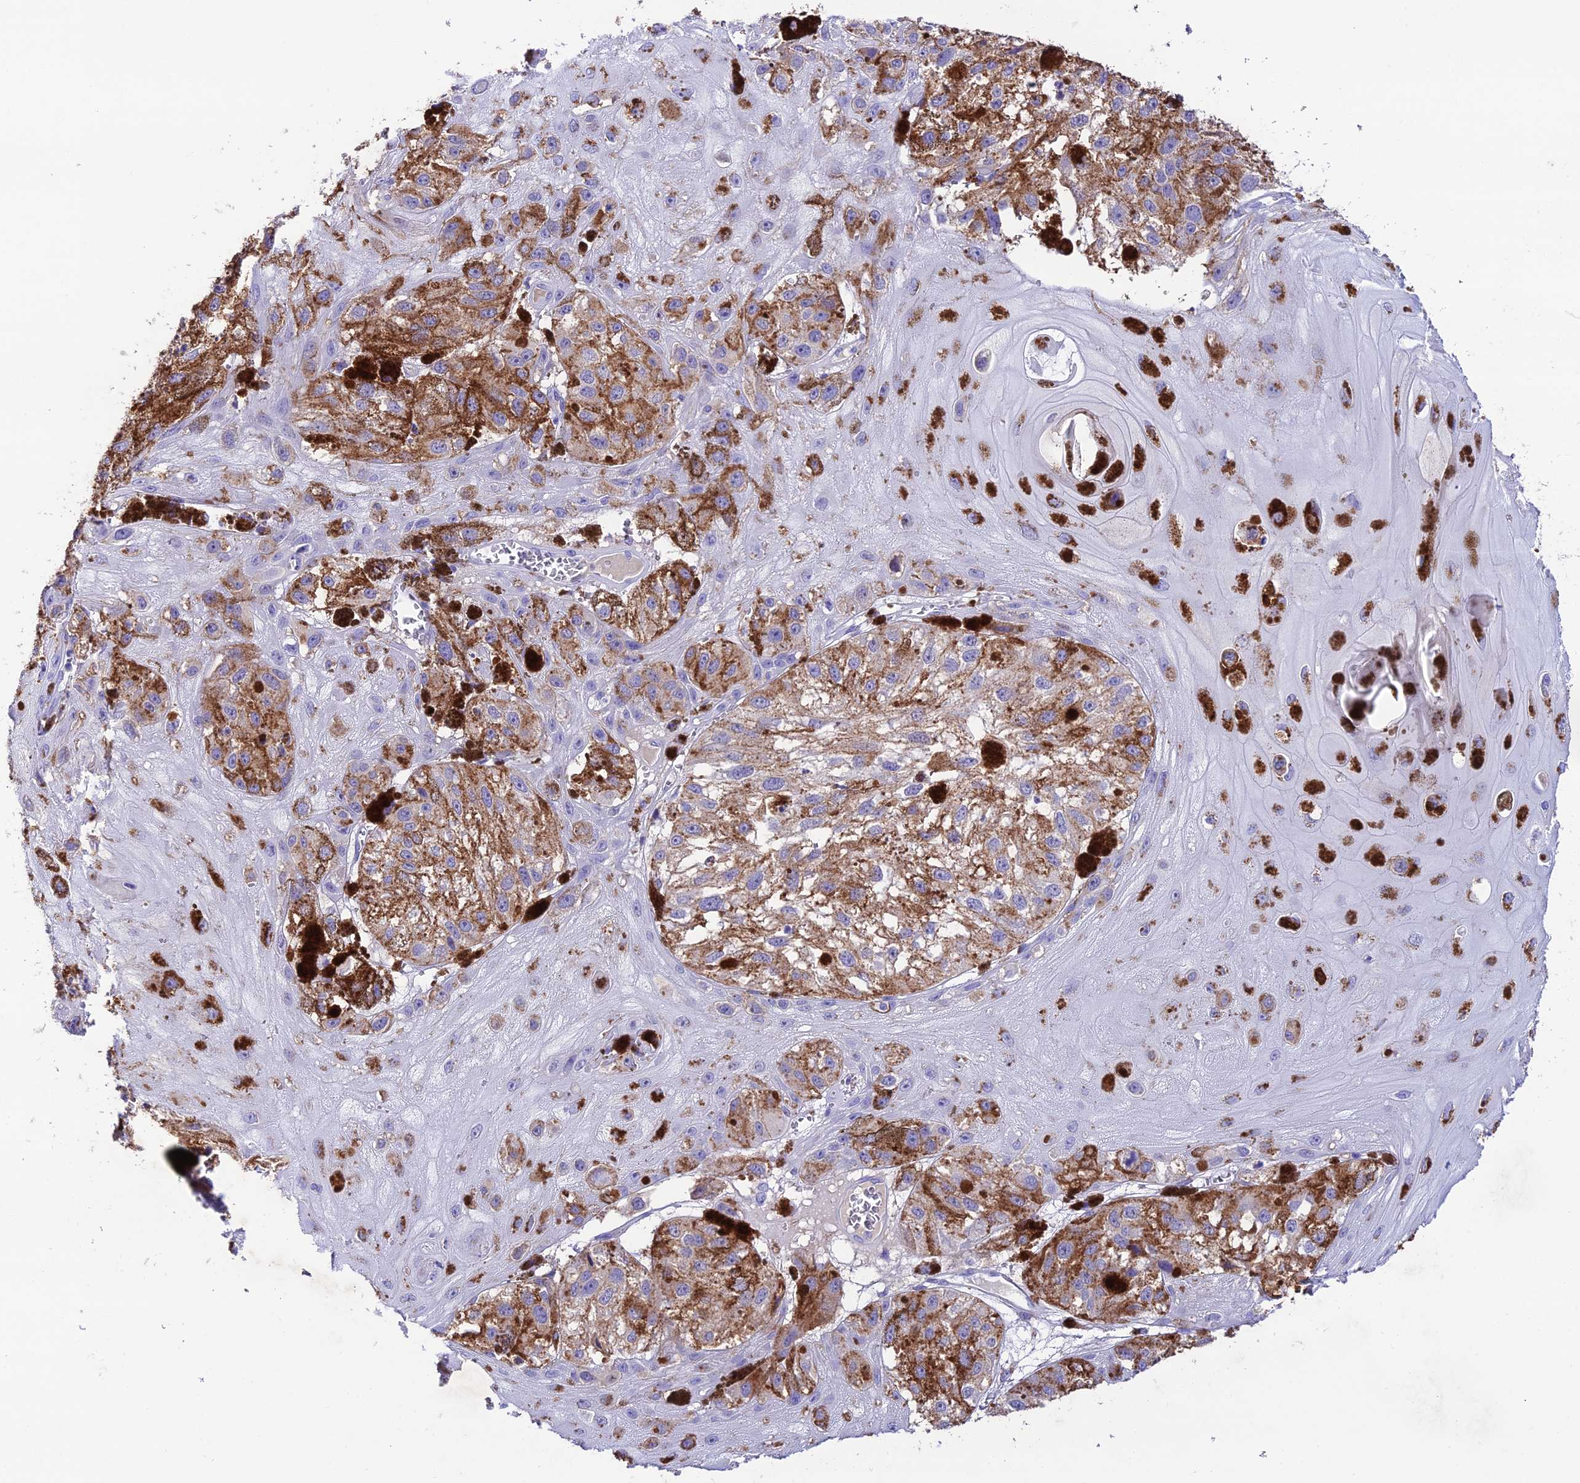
{"staining": {"intensity": "negative", "quantity": "none", "location": "none"}, "tissue": "melanoma", "cell_type": "Tumor cells", "image_type": "cancer", "snomed": [{"axis": "morphology", "description": "Malignant melanoma, NOS"}, {"axis": "topography", "description": "Skin"}], "caption": "Immunohistochemistry (IHC) histopathology image of neoplastic tissue: human malignant melanoma stained with DAB (3,3'-diaminobenzidine) shows no significant protein expression in tumor cells. Brightfield microscopy of immunohistochemistry (IHC) stained with DAB (3,3'-diaminobenzidine) (brown) and hematoxylin (blue), captured at high magnification.", "gene": "NLRP6", "patient": {"sex": "male", "age": 88}}